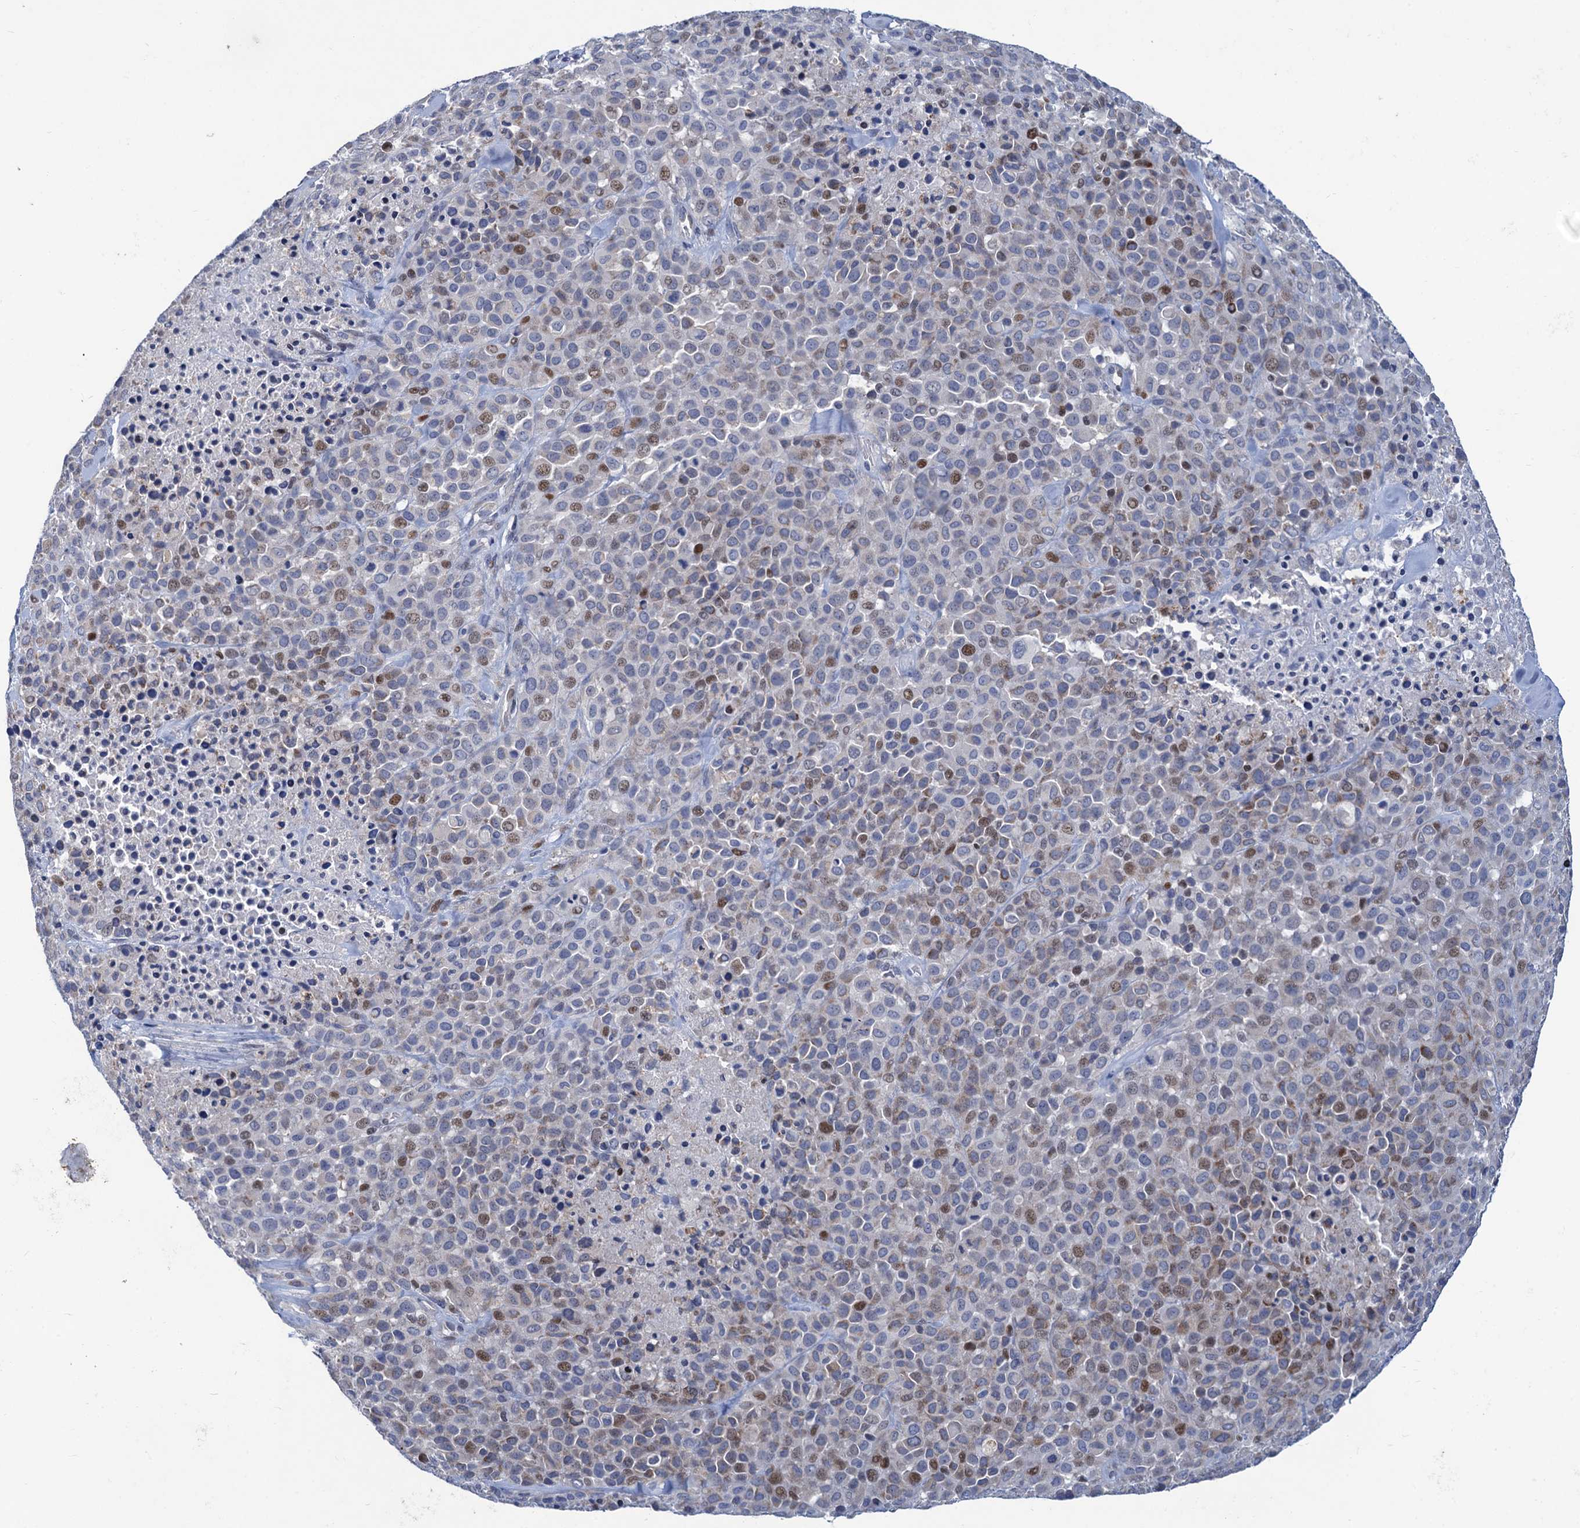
{"staining": {"intensity": "moderate", "quantity": "<25%", "location": "nuclear"}, "tissue": "melanoma", "cell_type": "Tumor cells", "image_type": "cancer", "snomed": [{"axis": "morphology", "description": "Malignant melanoma, Metastatic site"}, {"axis": "topography", "description": "Skin"}], "caption": "This is an image of immunohistochemistry staining of malignant melanoma (metastatic site), which shows moderate staining in the nuclear of tumor cells.", "gene": "ESYT3", "patient": {"sex": "female", "age": 81}}